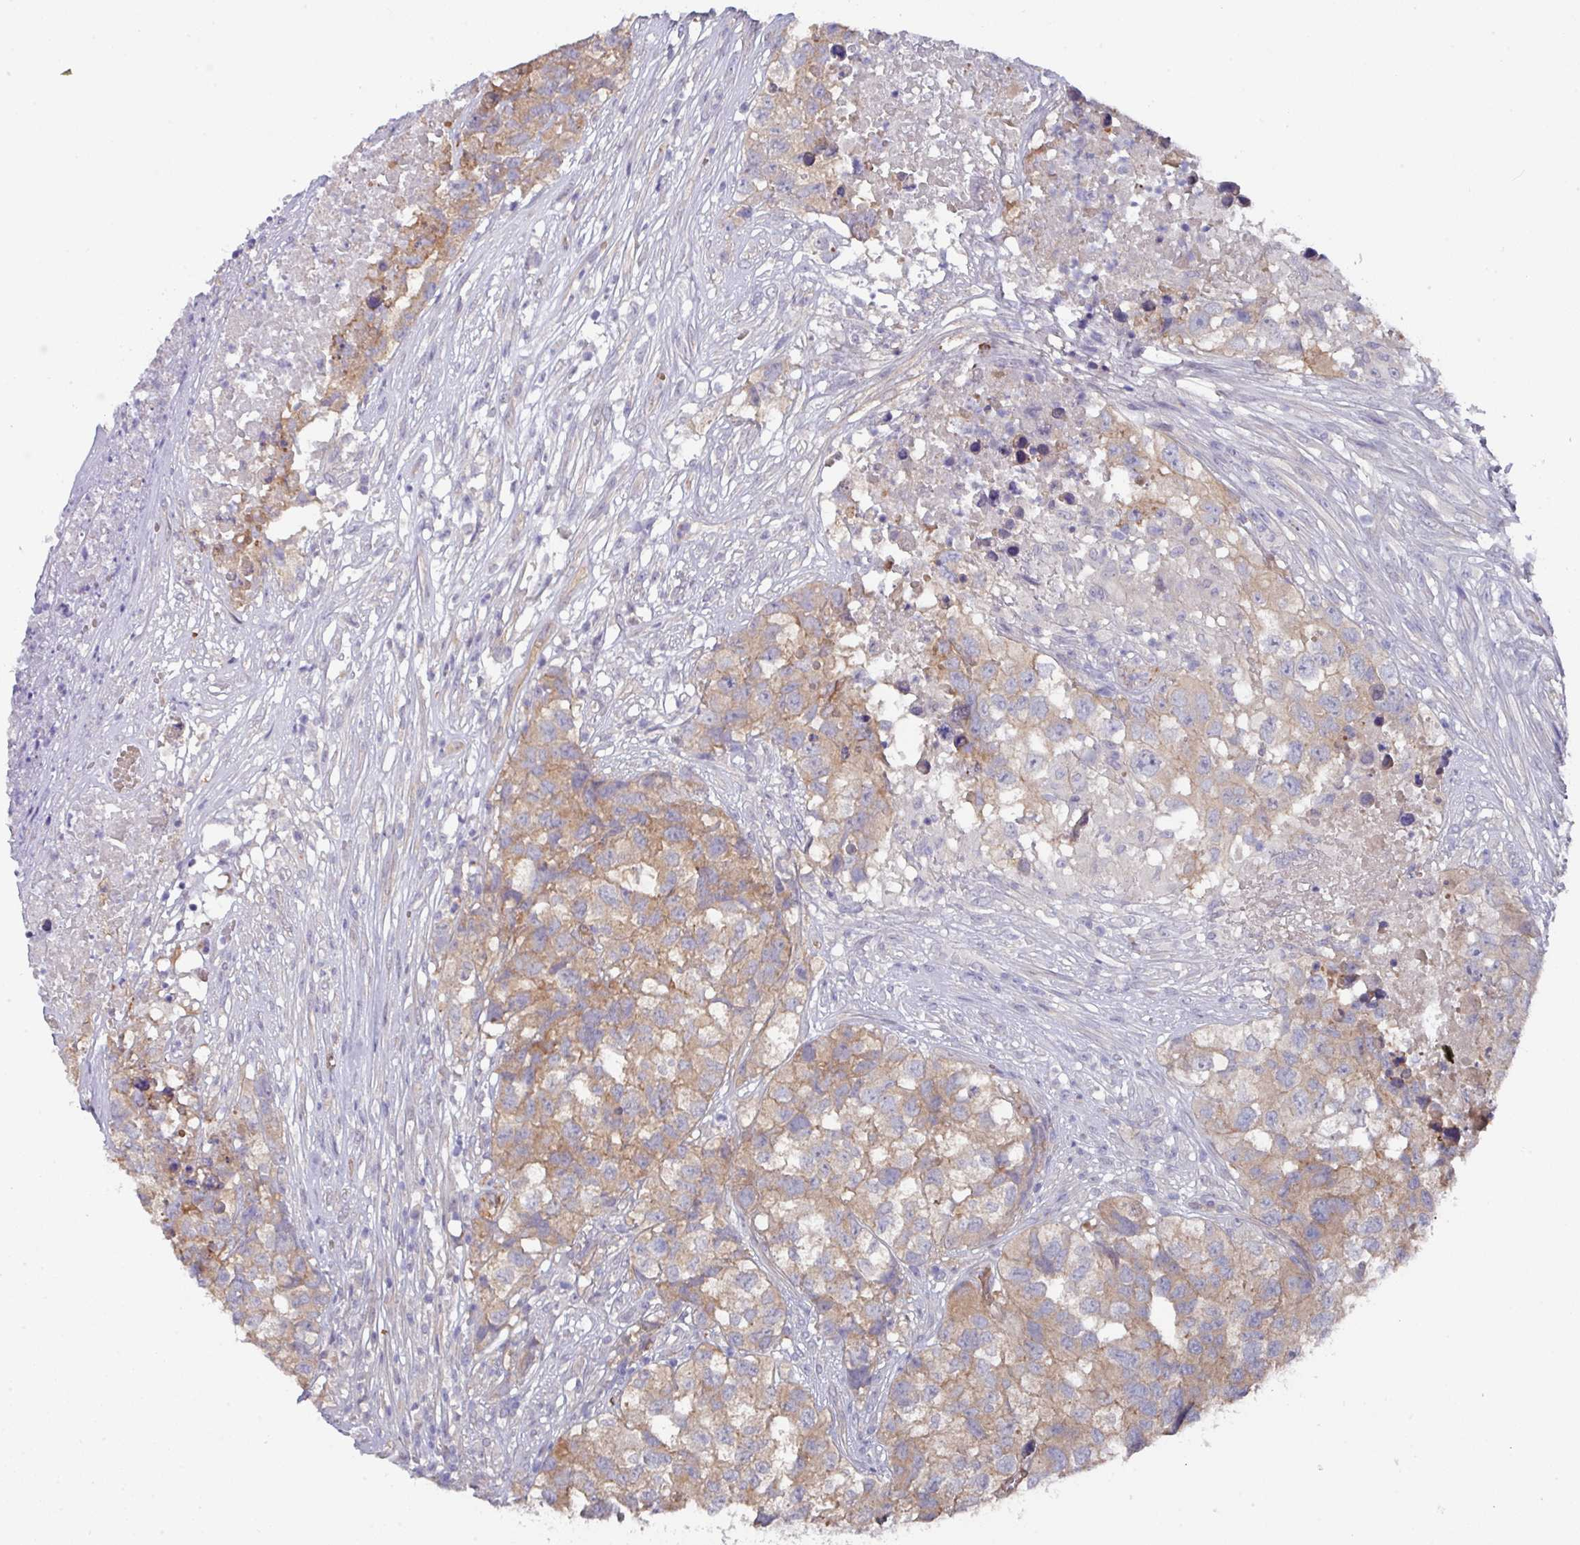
{"staining": {"intensity": "weak", "quantity": ">75%", "location": "cytoplasmic/membranous"}, "tissue": "testis cancer", "cell_type": "Tumor cells", "image_type": "cancer", "snomed": [{"axis": "morphology", "description": "Carcinoma, Embryonal, NOS"}, {"axis": "topography", "description": "Testis"}], "caption": "IHC (DAB) staining of human testis cancer shows weak cytoplasmic/membranous protein positivity in approximately >75% of tumor cells. Using DAB (brown) and hematoxylin (blue) stains, captured at high magnification using brightfield microscopy.", "gene": "PRR5", "patient": {"sex": "male", "age": 83}}